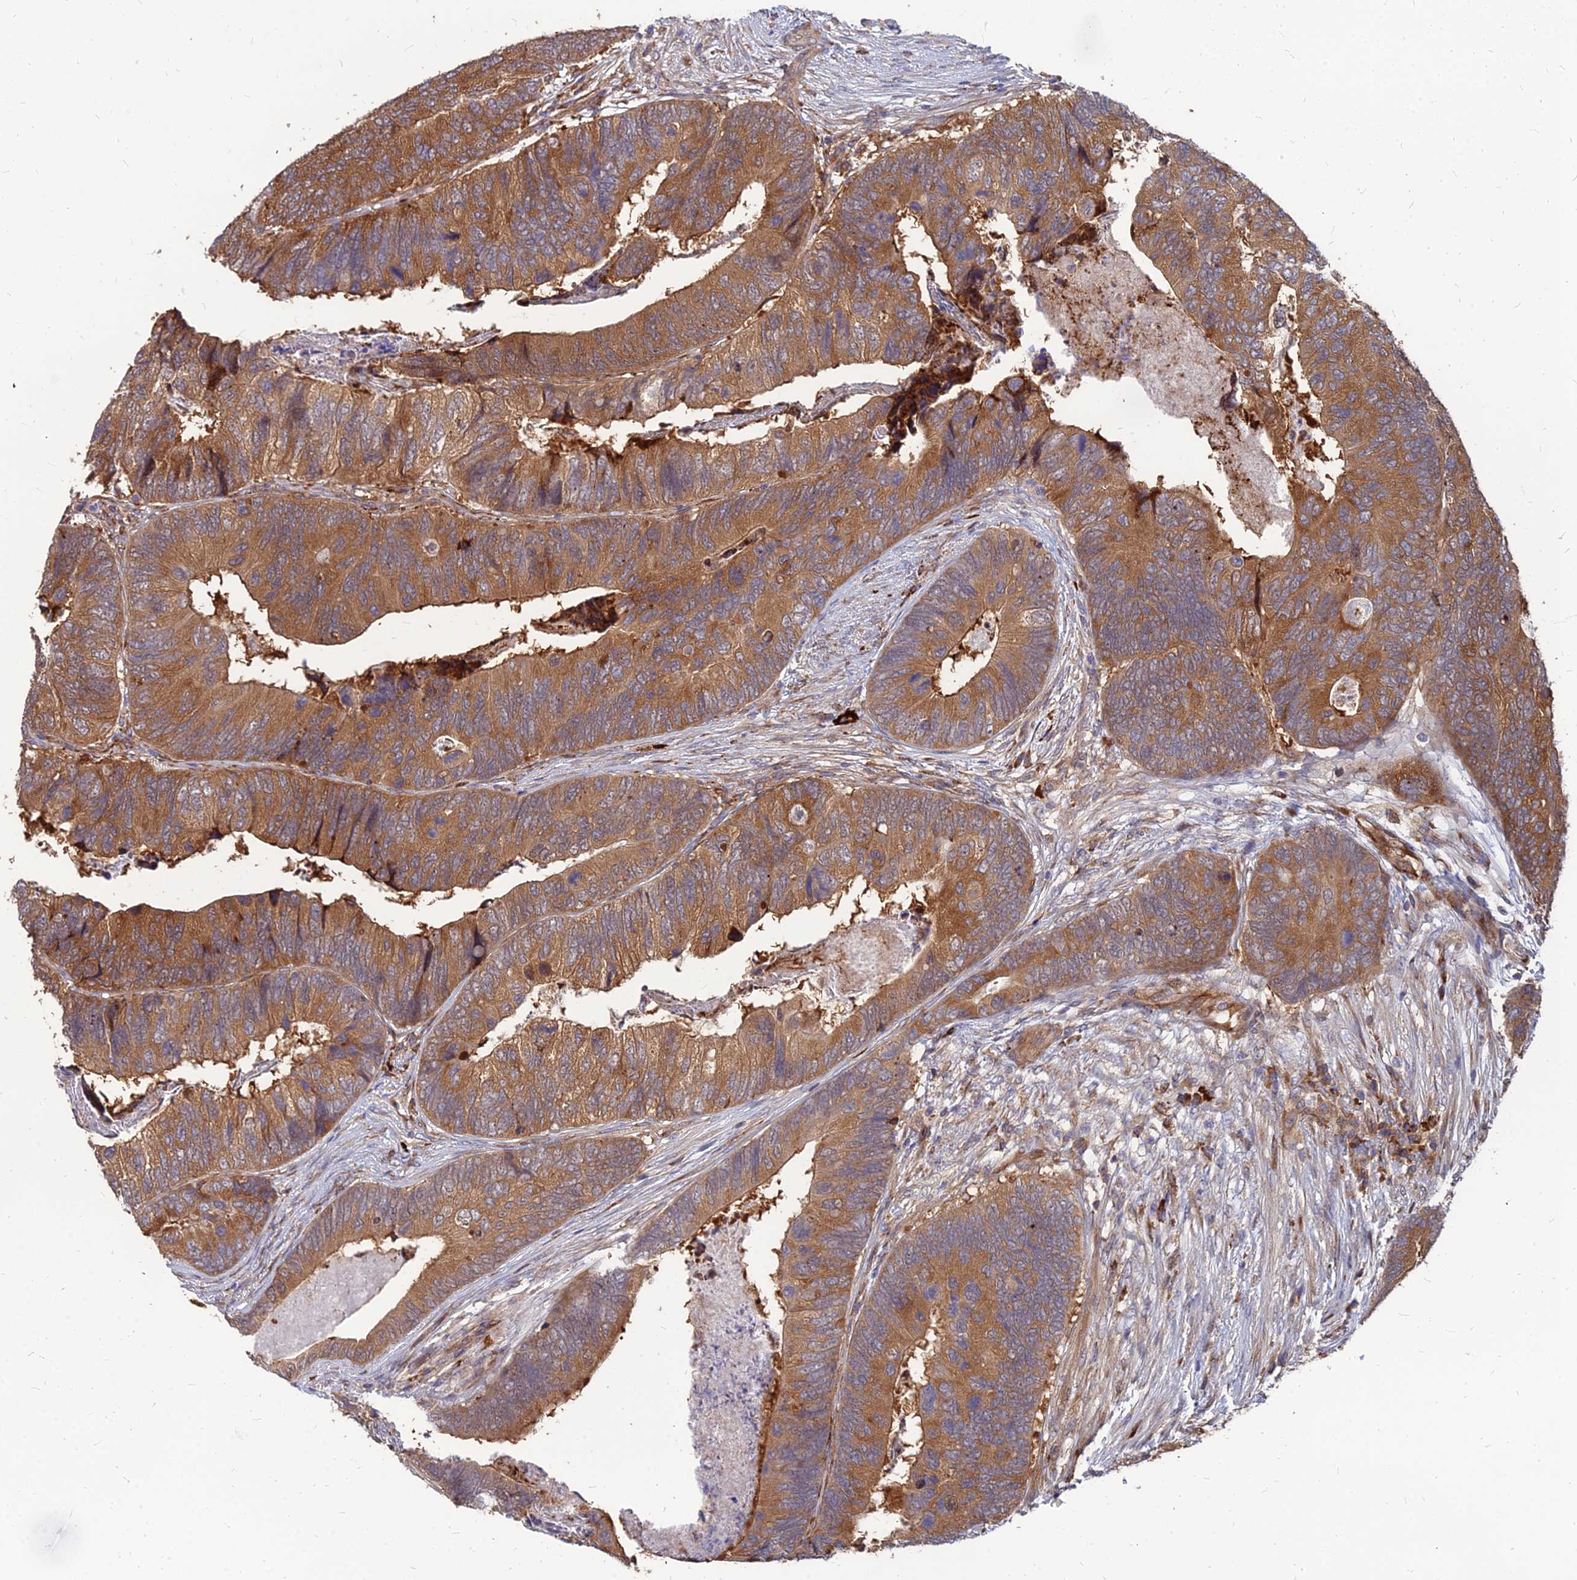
{"staining": {"intensity": "strong", "quantity": ">75%", "location": "cytoplasmic/membranous"}, "tissue": "colorectal cancer", "cell_type": "Tumor cells", "image_type": "cancer", "snomed": [{"axis": "morphology", "description": "Adenocarcinoma, NOS"}, {"axis": "topography", "description": "Colon"}], "caption": "The histopathology image reveals a brown stain indicating the presence of a protein in the cytoplasmic/membranous of tumor cells in colorectal cancer.", "gene": "CCT6B", "patient": {"sex": "female", "age": 67}}